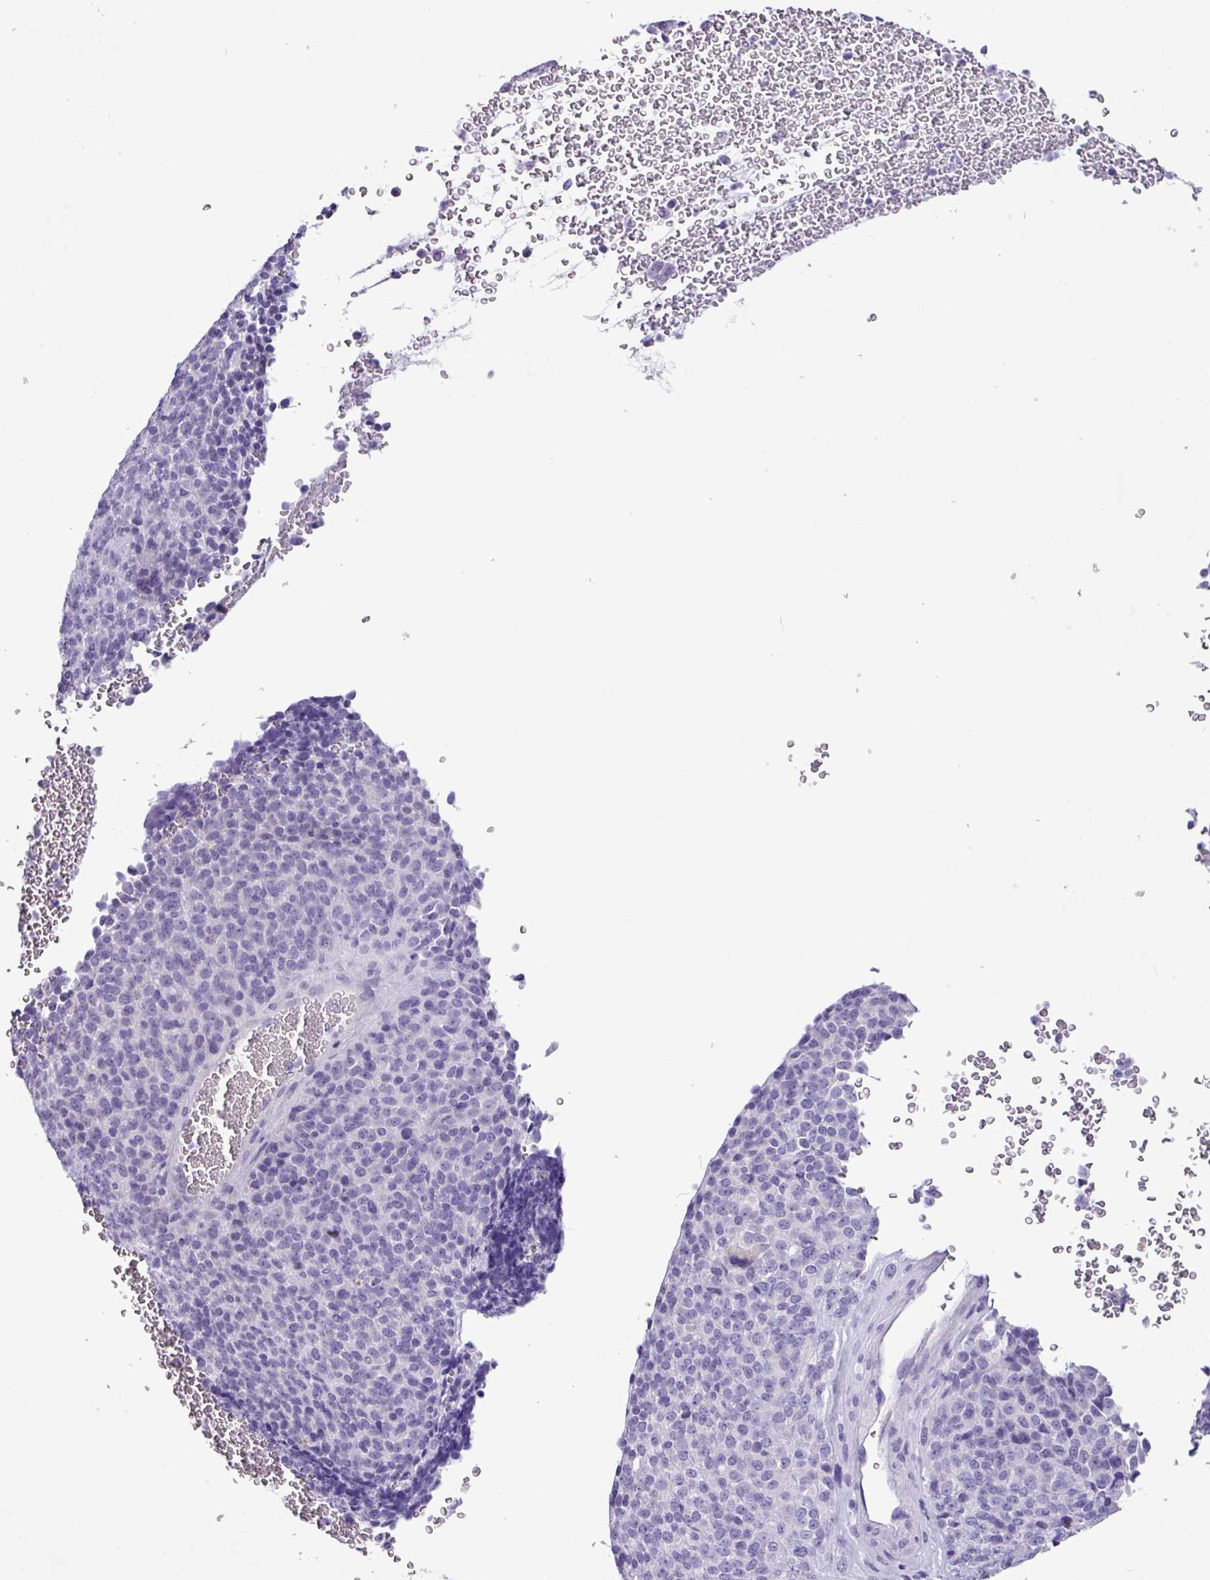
{"staining": {"intensity": "negative", "quantity": "none", "location": "none"}, "tissue": "melanoma", "cell_type": "Tumor cells", "image_type": "cancer", "snomed": [{"axis": "morphology", "description": "Malignant melanoma, Metastatic site"}, {"axis": "topography", "description": "Brain"}], "caption": "DAB (3,3'-diaminobenzidine) immunohistochemical staining of melanoma displays no significant staining in tumor cells.", "gene": "ALDH3A1", "patient": {"sex": "female", "age": 56}}